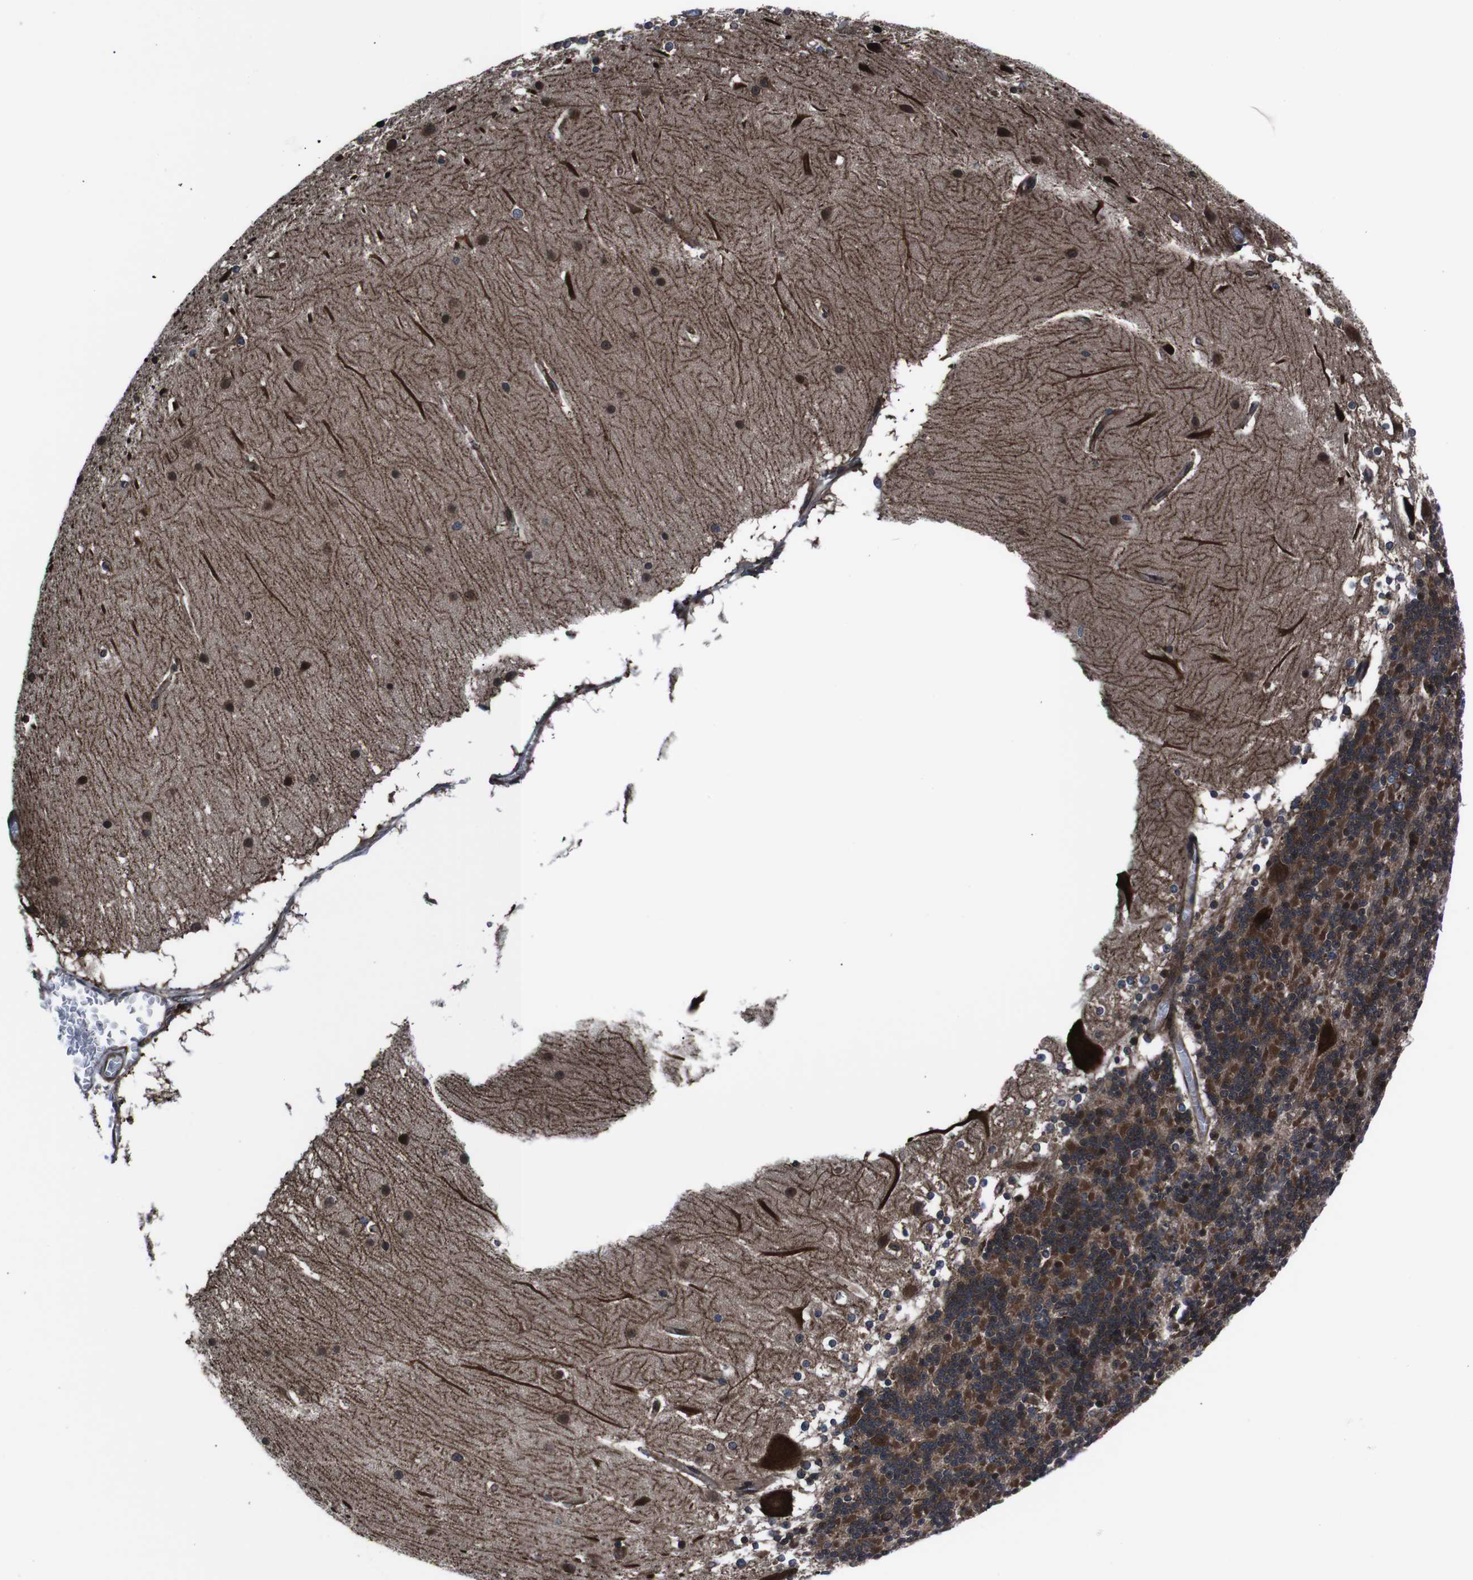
{"staining": {"intensity": "strong", "quantity": ">75%", "location": "cytoplasmic/membranous"}, "tissue": "cerebellum", "cell_type": "Cells in granular layer", "image_type": "normal", "snomed": [{"axis": "morphology", "description": "Normal tissue, NOS"}, {"axis": "topography", "description": "Cerebellum"}], "caption": "A high amount of strong cytoplasmic/membranous expression is present in approximately >75% of cells in granular layer in unremarkable cerebellum.", "gene": "EIF4A2", "patient": {"sex": "female", "age": 19}}